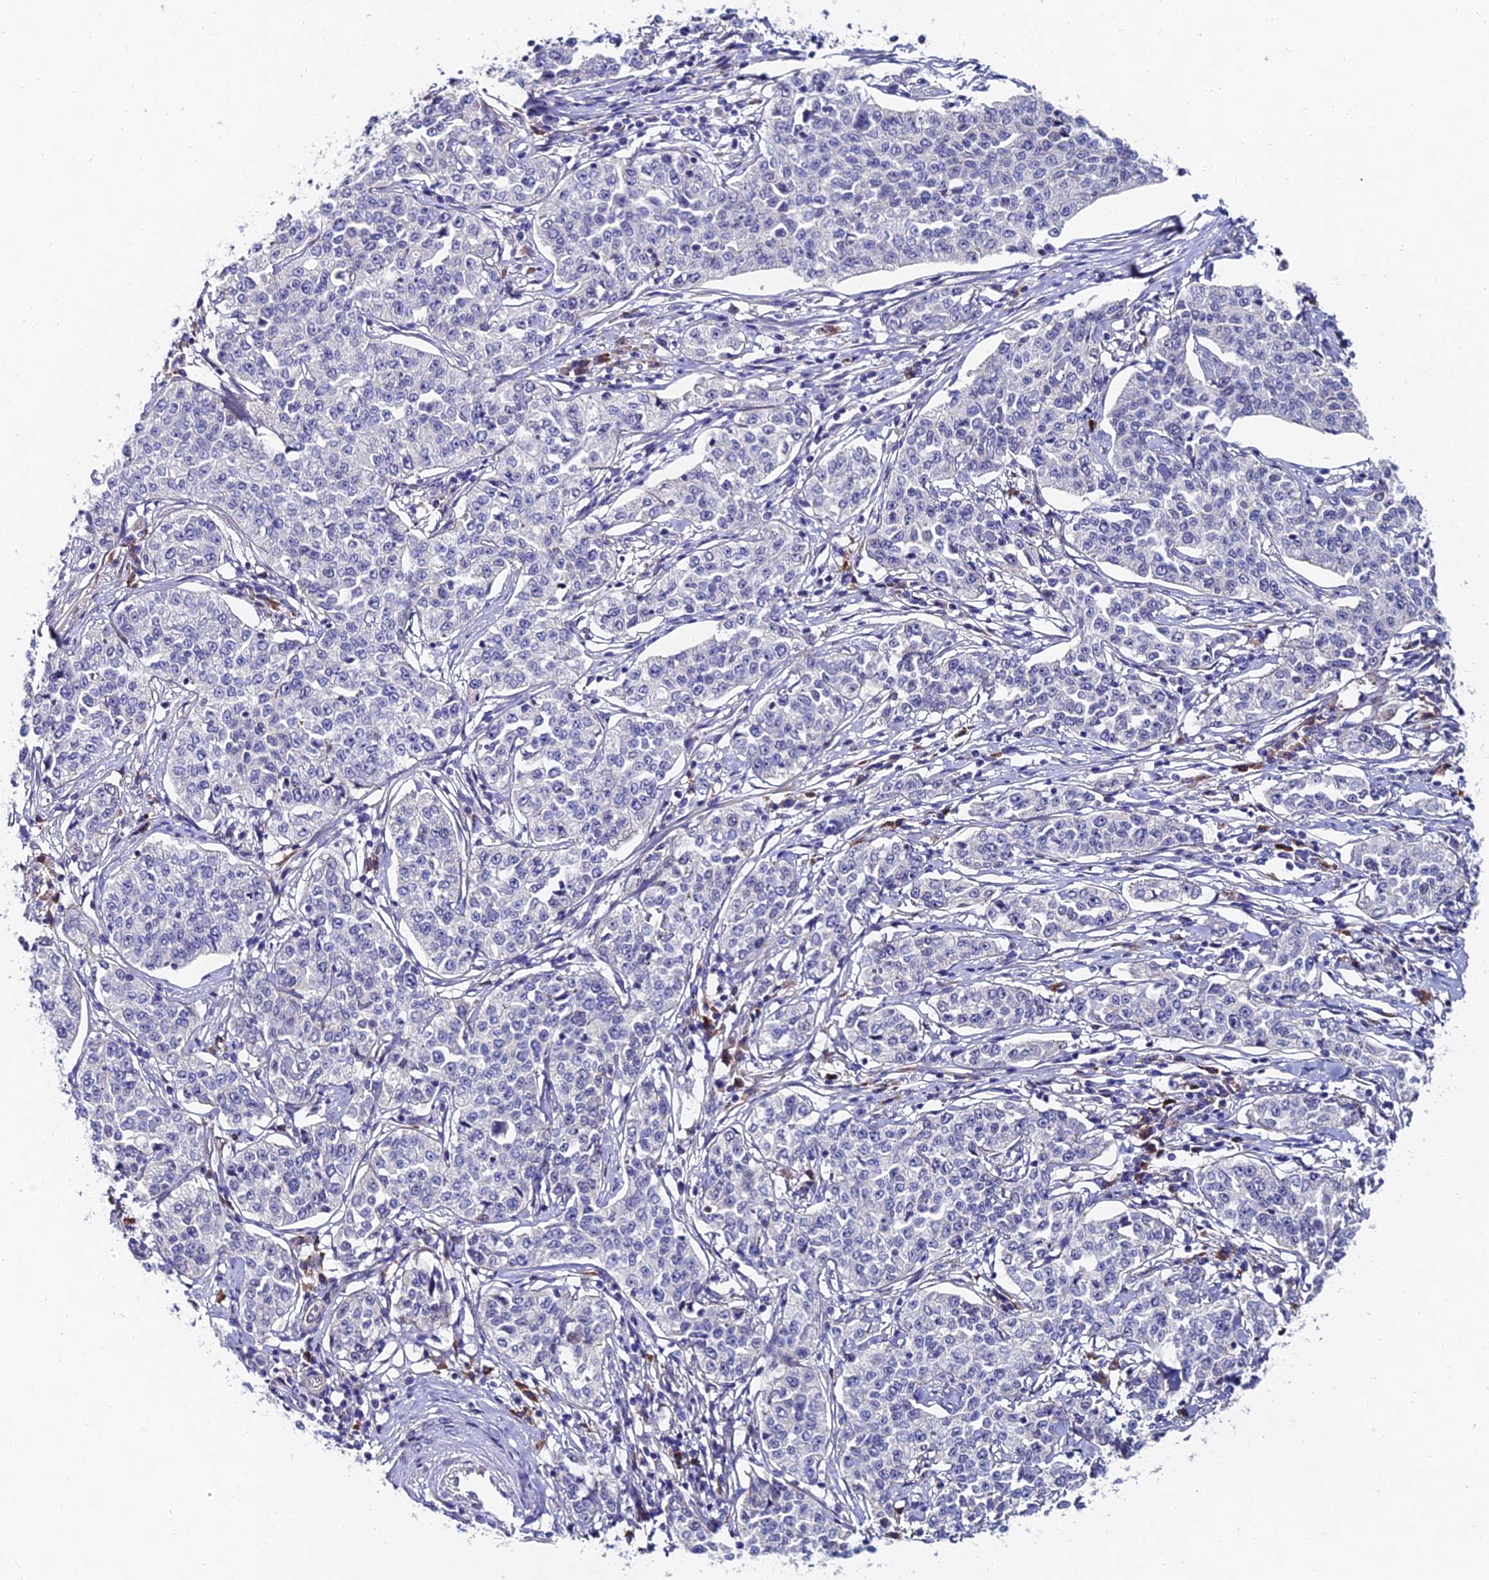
{"staining": {"intensity": "negative", "quantity": "none", "location": "none"}, "tissue": "cervical cancer", "cell_type": "Tumor cells", "image_type": "cancer", "snomed": [{"axis": "morphology", "description": "Squamous cell carcinoma, NOS"}, {"axis": "topography", "description": "Cervix"}], "caption": "There is no significant expression in tumor cells of cervical cancer (squamous cell carcinoma). (DAB (3,3'-diaminobenzidine) immunohistochemistry (IHC), high magnification).", "gene": "TRIM24", "patient": {"sex": "female", "age": 35}}